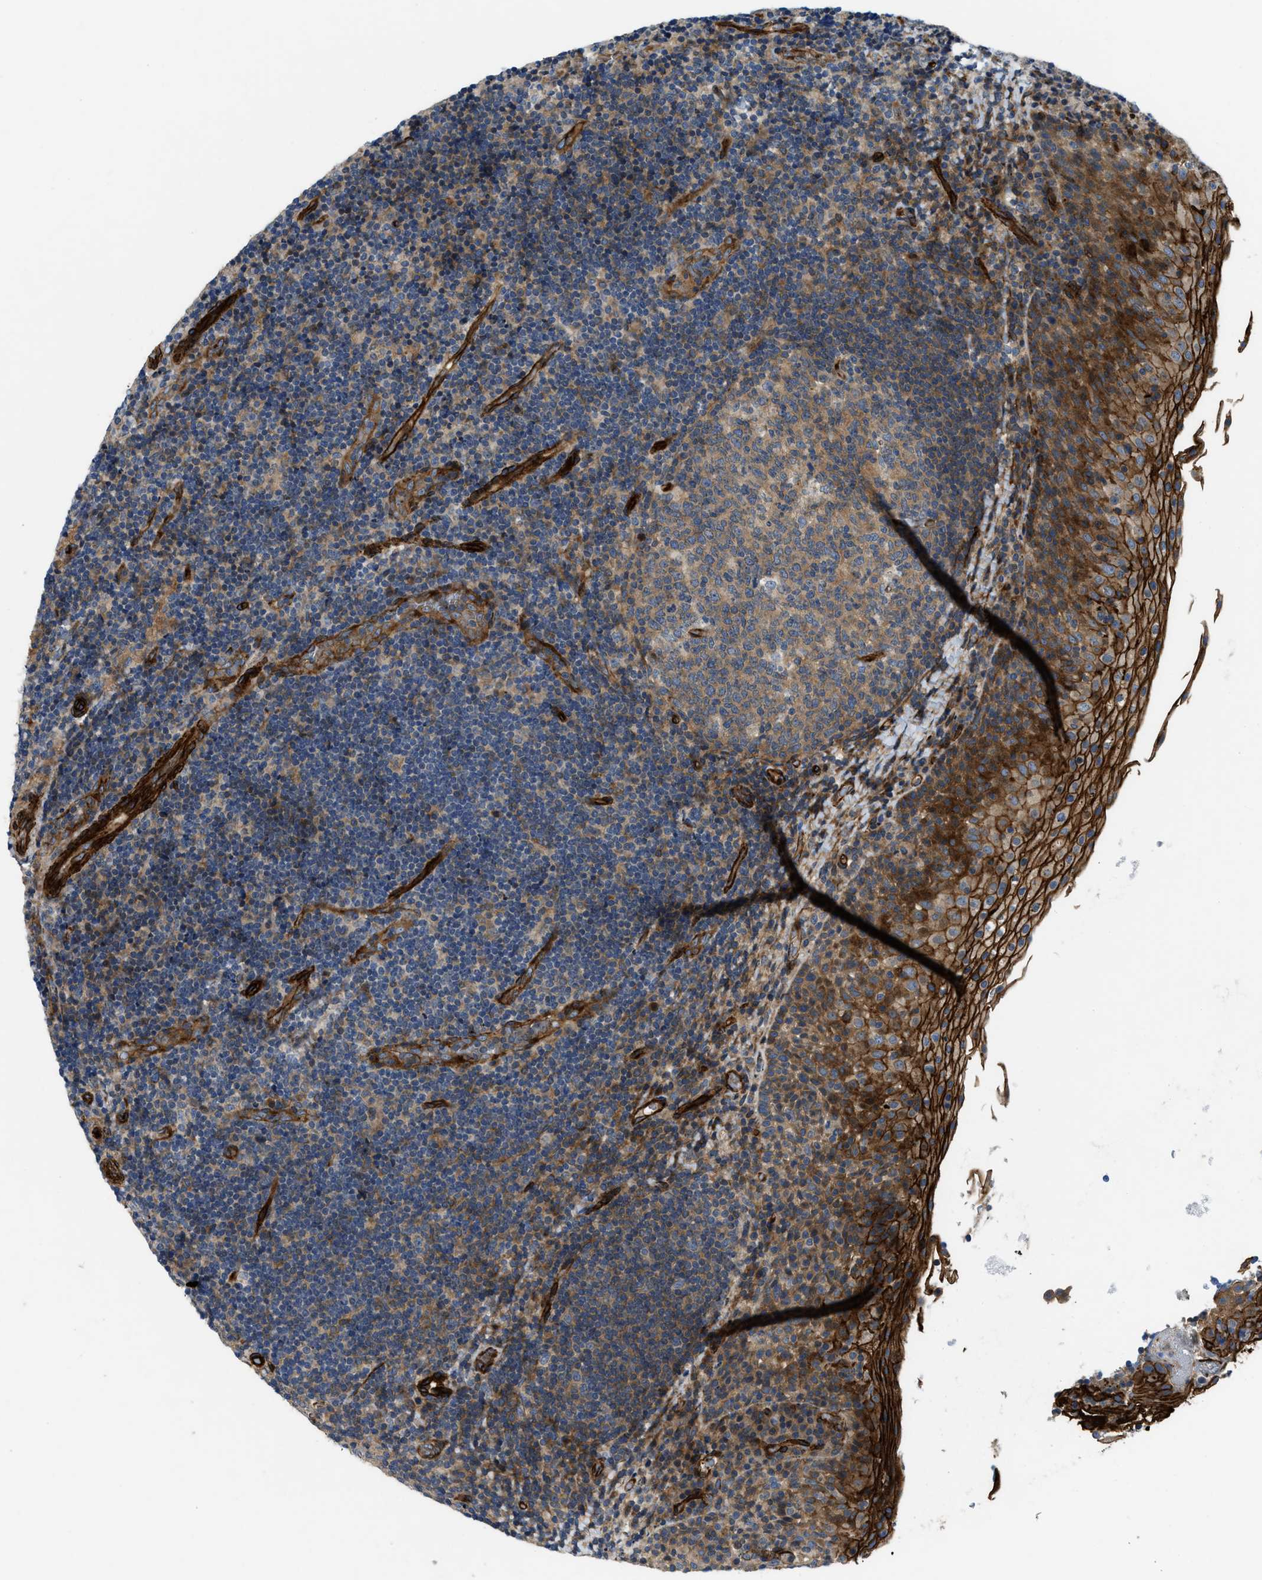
{"staining": {"intensity": "moderate", "quantity": ">75%", "location": "cytoplasmic/membranous"}, "tissue": "lymphoma", "cell_type": "Tumor cells", "image_type": "cancer", "snomed": [{"axis": "morphology", "description": "Malignant lymphoma, non-Hodgkin's type, High grade"}, {"axis": "topography", "description": "Tonsil"}], "caption": "Moderate cytoplasmic/membranous staining is seen in approximately >75% of tumor cells in lymphoma.", "gene": "NYNRIN", "patient": {"sex": "female", "age": 36}}